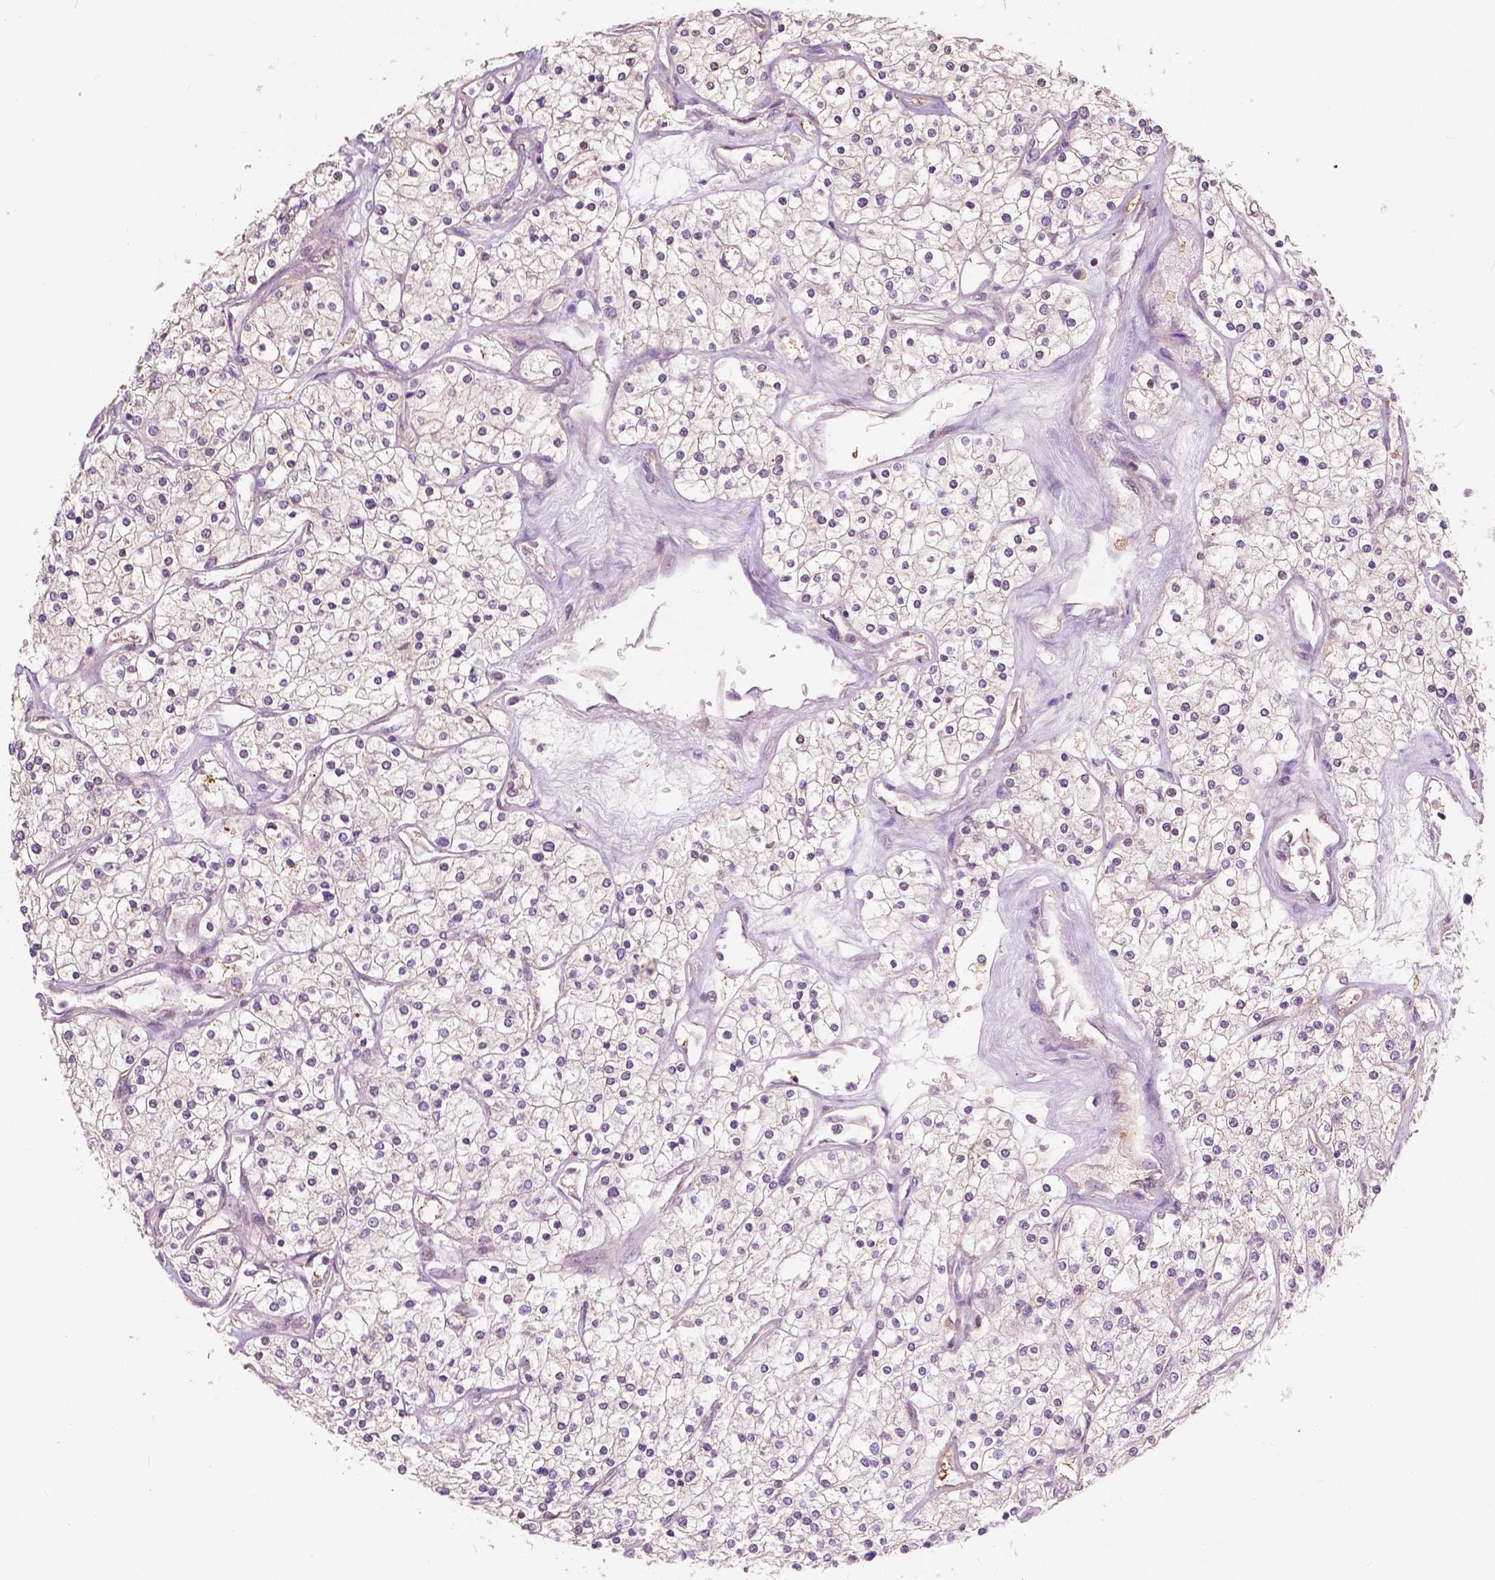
{"staining": {"intensity": "negative", "quantity": "none", "location": "none"}, "tissue": "renal cancer", "cell_type": "Tumor cells", "image_type": "cancer", "snomed": [{"axis": "morphology", "description": "Adenocarcinoma, NOS"}, {"axis": "topography", "description": "Kidney"}], "caption": "High magnification brightfield microscopy of renal cancer stained with DAB (3,3'-diaminobenzidine) (brown) and counterstained with hematoxylin (blue): tumor cells show no significant positivity.", "gene": "GPR37", "patient": {"sex": "male", "age": 80}}